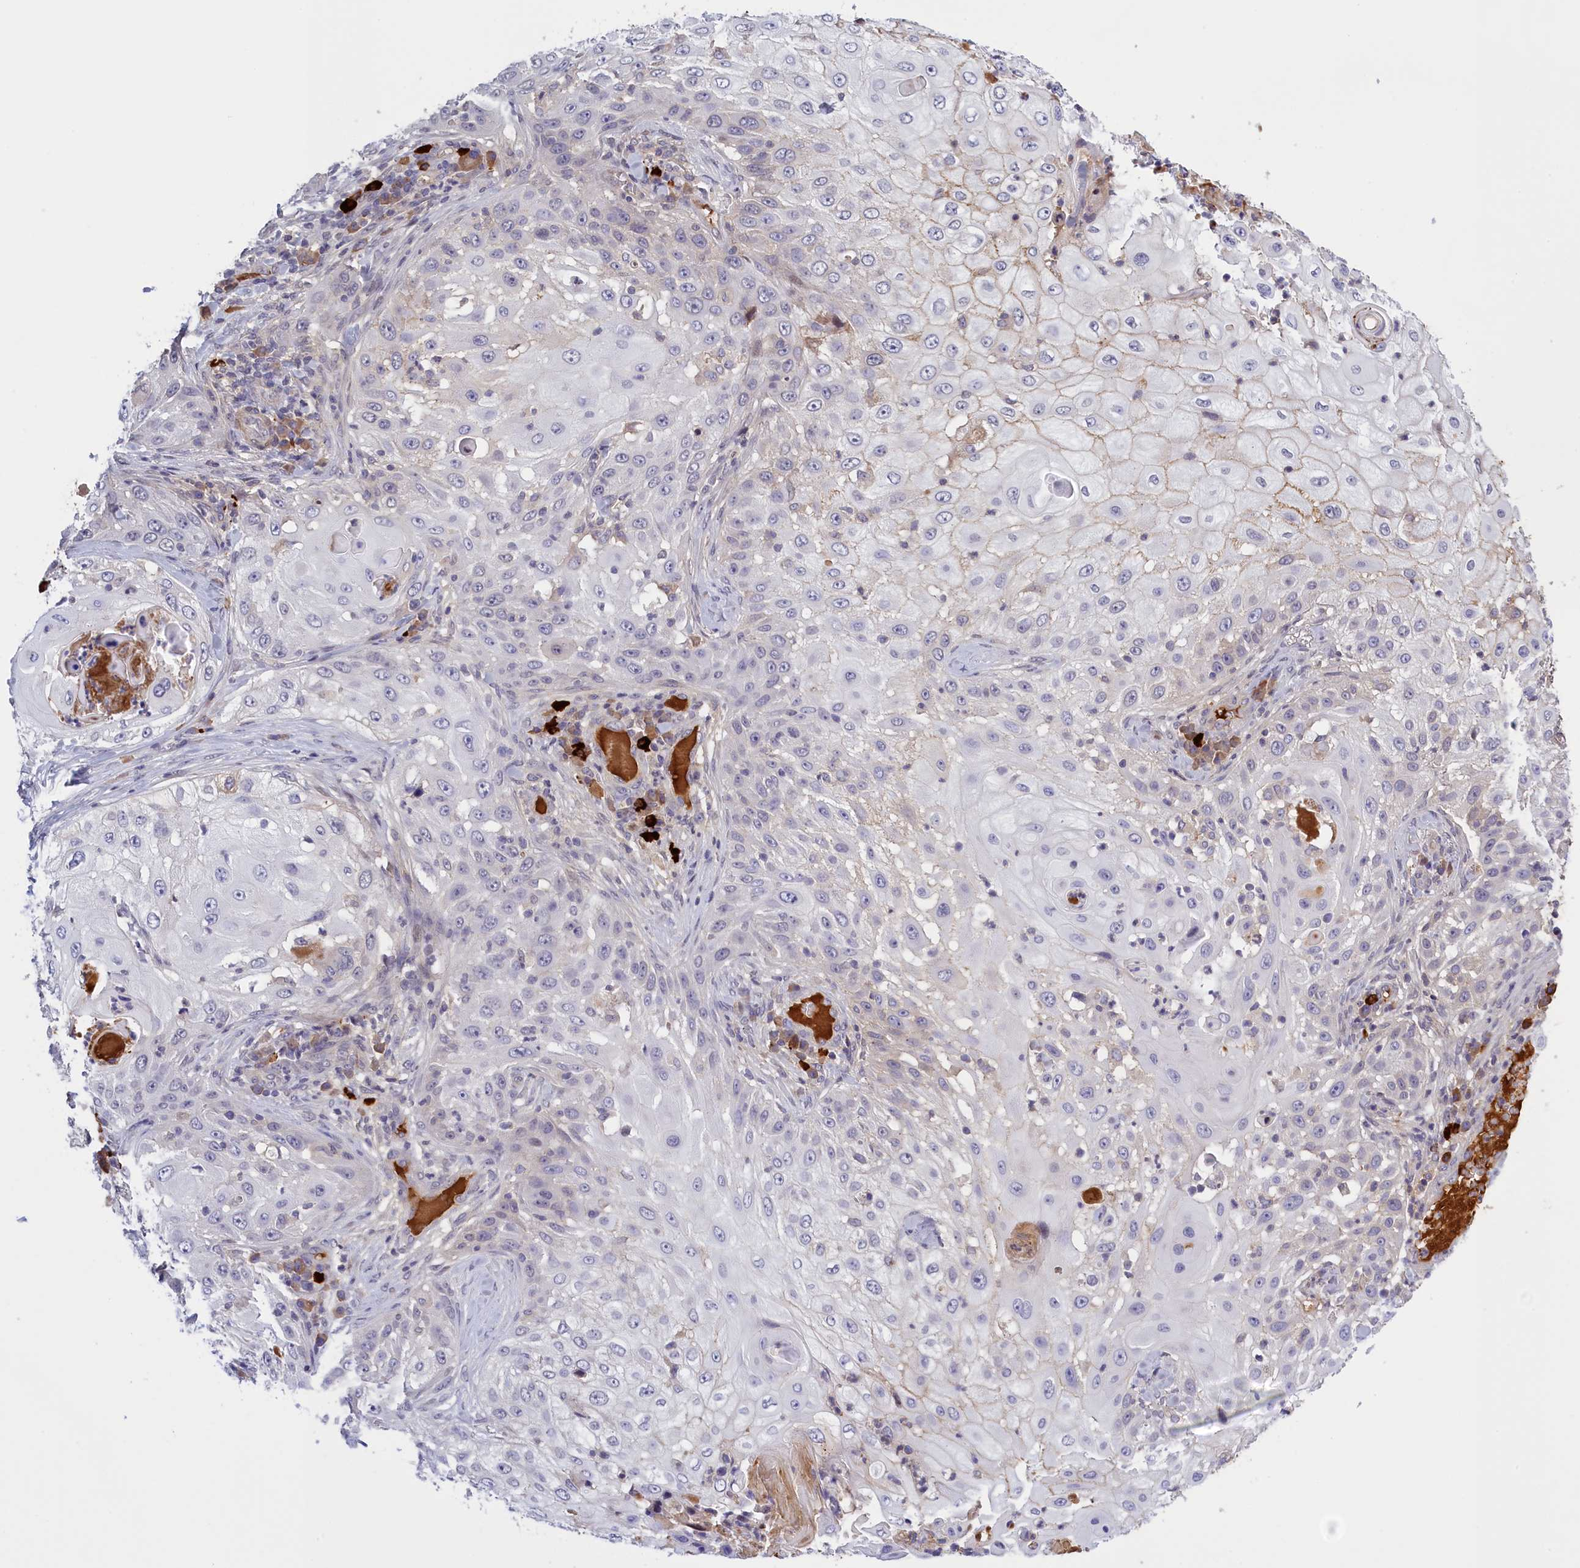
{"staining": {"intensity": "negative", "quantity": "none", "location": "none"}, "tissue": "skin cancer", "cell_type": "Tumor cells", "image_type": "cancer", "snomed": [{"axis": "morphology", "description": "Squamous cell carcinoma, NOS"}, {"axis": "topography", "description": "Skin"}], "caption": "This is a photomicrograph of immunohistochemistry (IHC) staining of skin cancer (squamous cell carcinoma), which shows no positivity in tumor cells. (Stains: DAB immunohistochemistry (IHC) with hematoxylin counter stain, Microscopy: brightfield microscopy at high magnification).", "gene": "RRAD", "patient": {"sex": "female", "age": 44}}